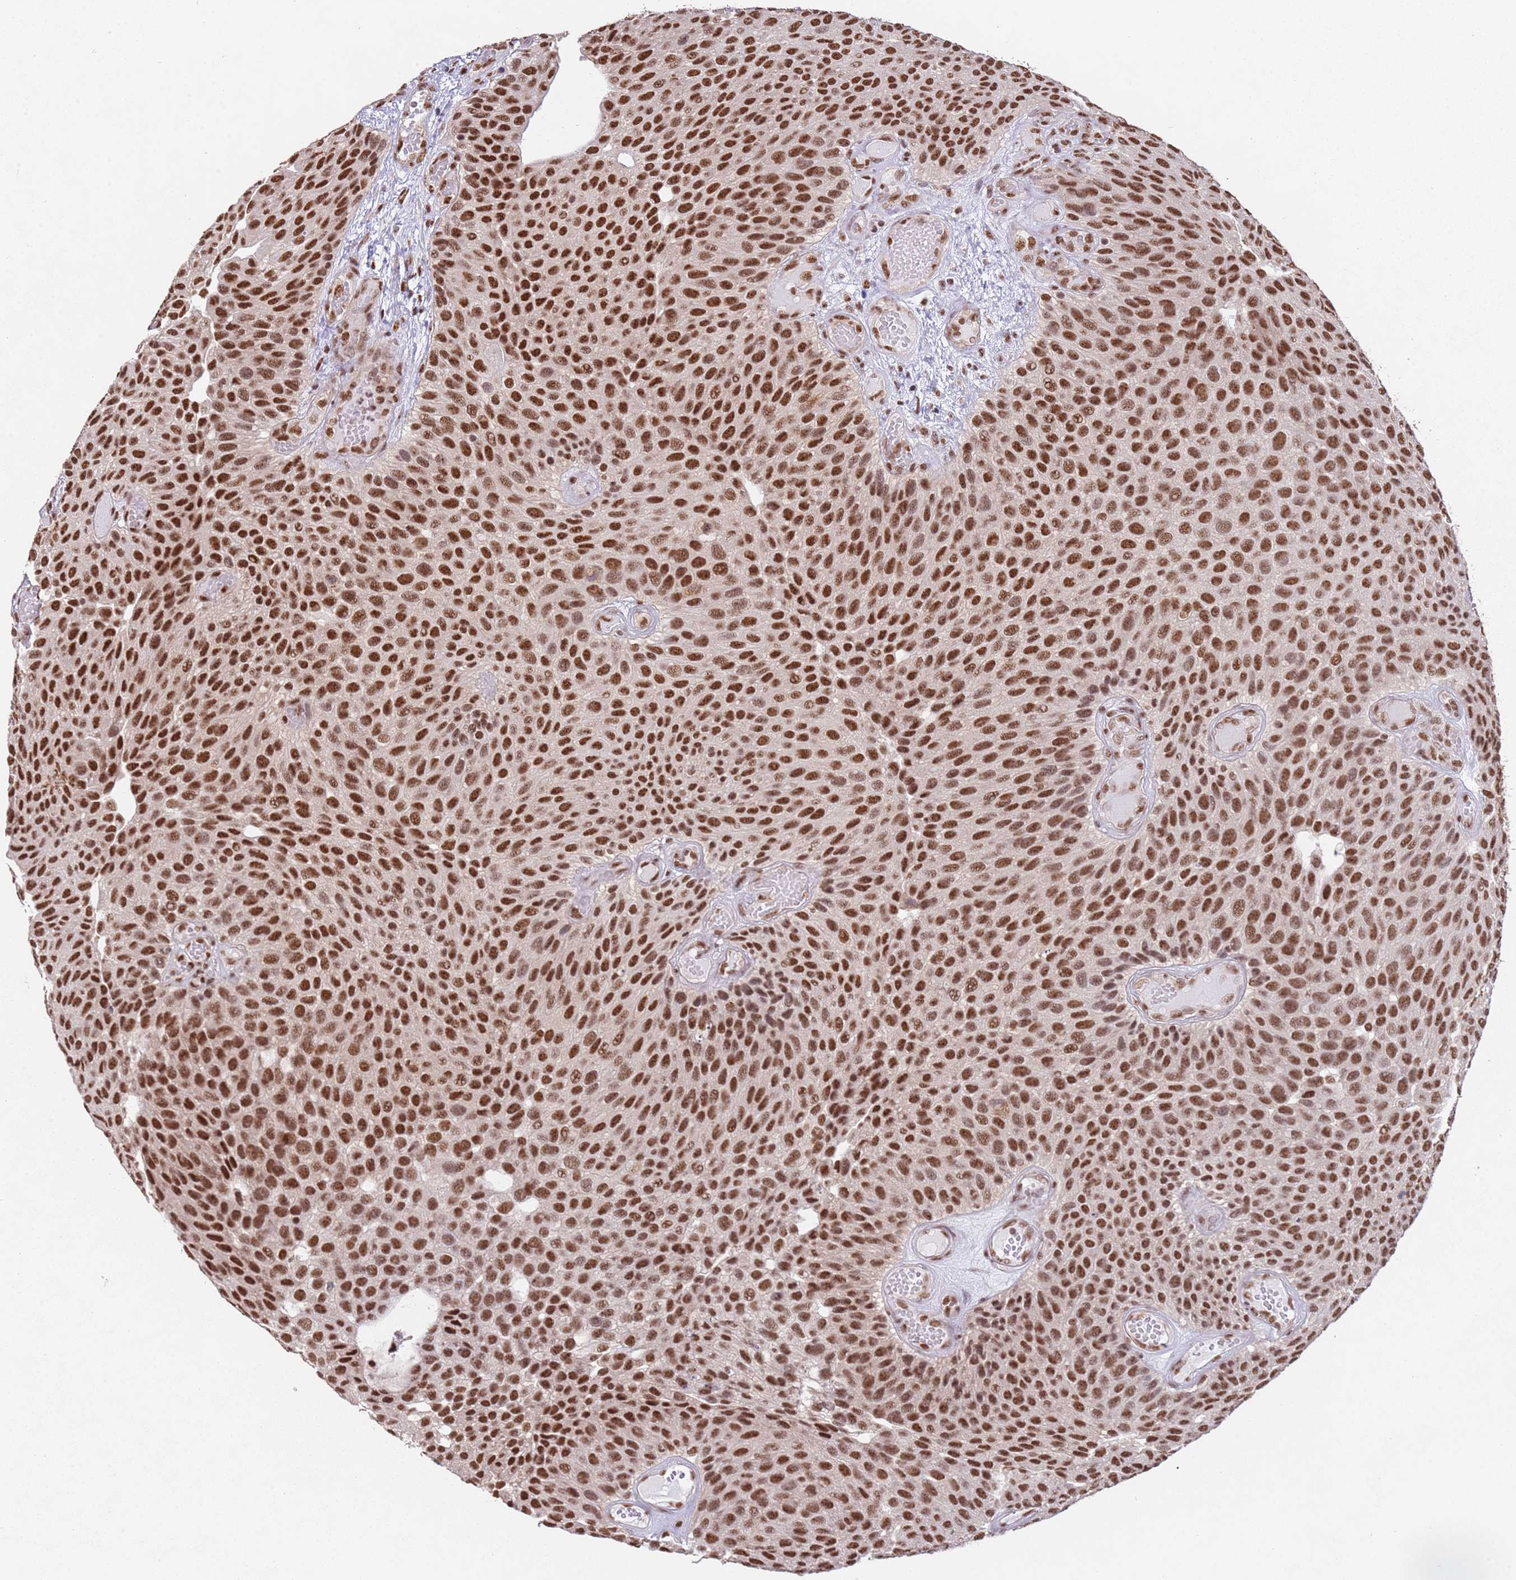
{"staining": {"intensity": "moderate", "quantity": ">75%", "location": "nuclear"}, "tissue": "urothelial cancer", "cell_type": "Tumor cells", "image_type": "cancer", "snomed": [{"axis": "morphology", "description": "Urothelial carcinoma, Low grade"}, {"axis": "topography", "description": "Urinary bladder"}], "caption": "Immunohistochemistry (IHC) image of neoplastic tissue: human urothelial cancer stained using immunohistochemistry (IHC) displays medium levels of moderate protein expression localized specifically in the nuclear of tumor cells, appearing as a nuclear brown color.", "gene": "ESF1", "patient": {"sex": "male", "age": 89}}